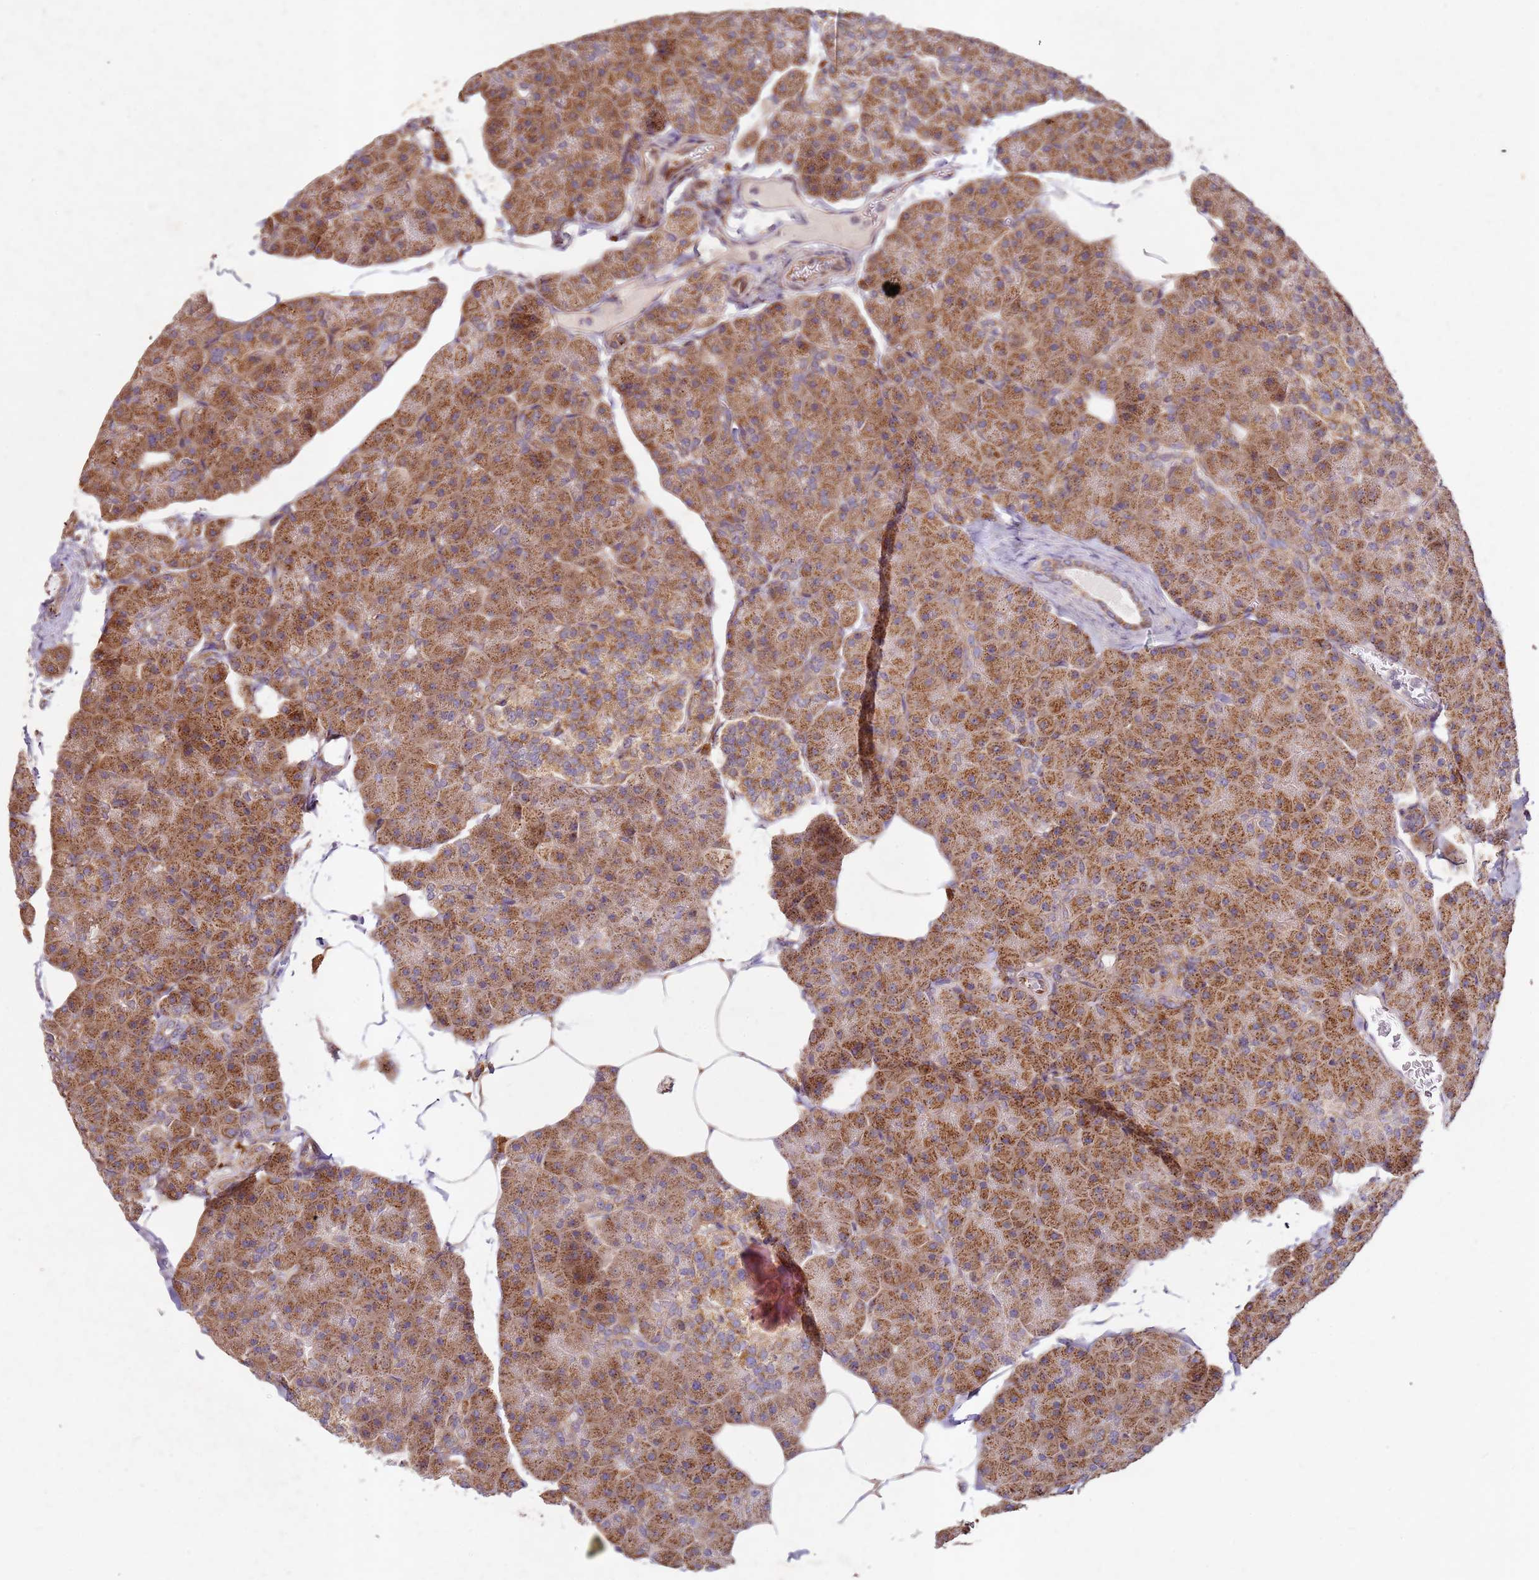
{"staining": {"intensity": "strong", "quantity": ">75%", "location": "cytoplasmic/membranous"}, "tissue": "pancreas", "cell_type": "Exocrine glandular cells", "image_type": "normal", "snomed": [{"axis": "morphology", "description": "Normal tissue, NOS"}, {"axis": "topography", "description": "Pancreas"}], "caption": "Pancreas was stained to show a protein in brown. There is high levels of strong cytoplasmic/membranous staining in approximately >75% of exocrine glandular cells. (IHC, brightfield microscopy, high magnification).", "gene": "ARFRP1", "patient": {"sex": "male", "age": 35}}